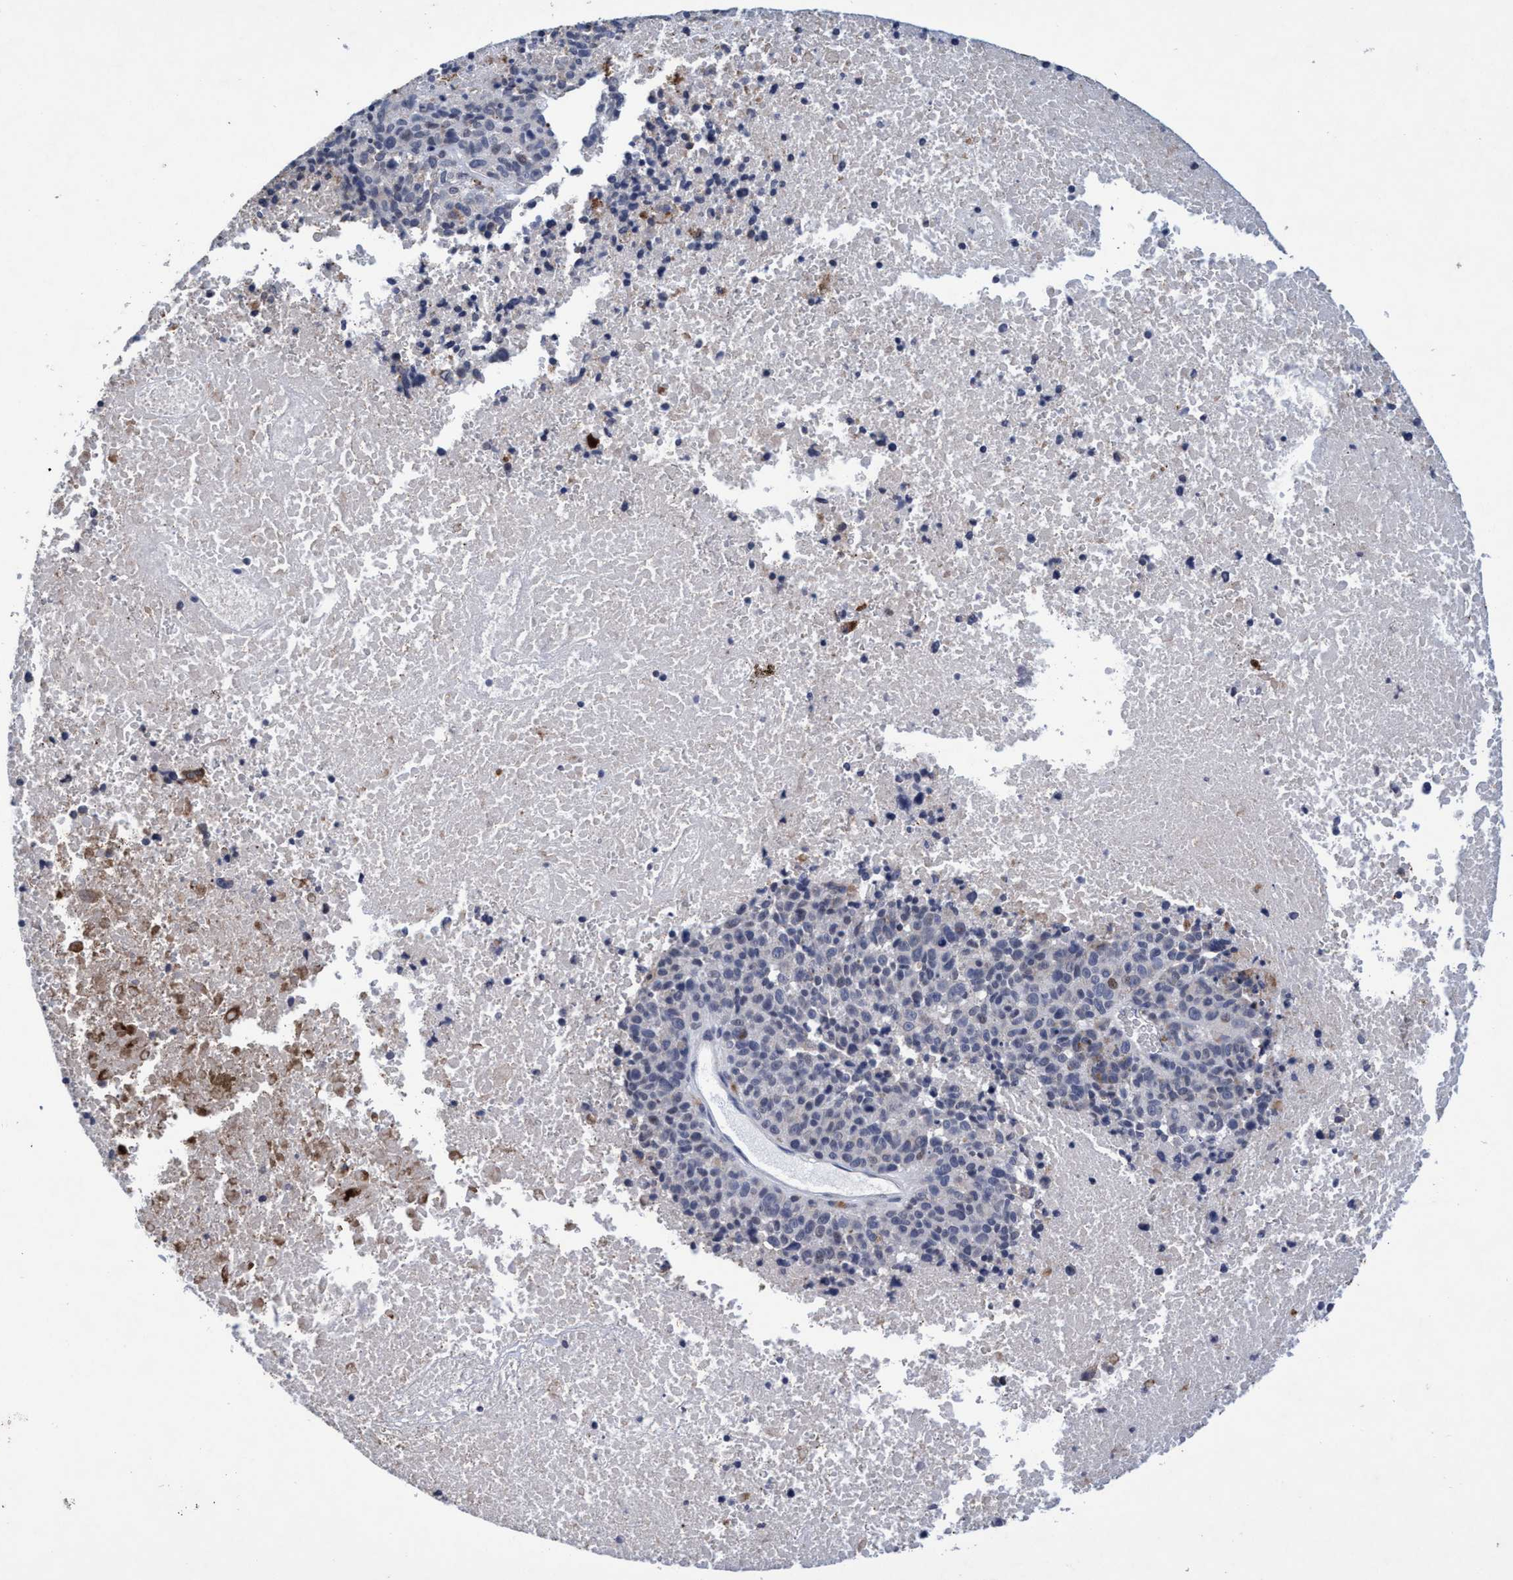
{"staining": {"intensity": "negative", "quantity": "none", "location": "none"}, "tissue": "melanoma", "cell_type": "Tumor cells", "image_type": "cancer", "snomed": [{"axis": "morphology", "description": "Malignant melanoma, Metastatic site"}, {"axis": "topography", "description": "Cerebral cortex"}], "caption": "Protein analysis of malignant melanoma (metastatic site) reveals no significant expression in tumor cells.", "gene": "GRB14", "patient": {"sex": "female", "age": 52}}